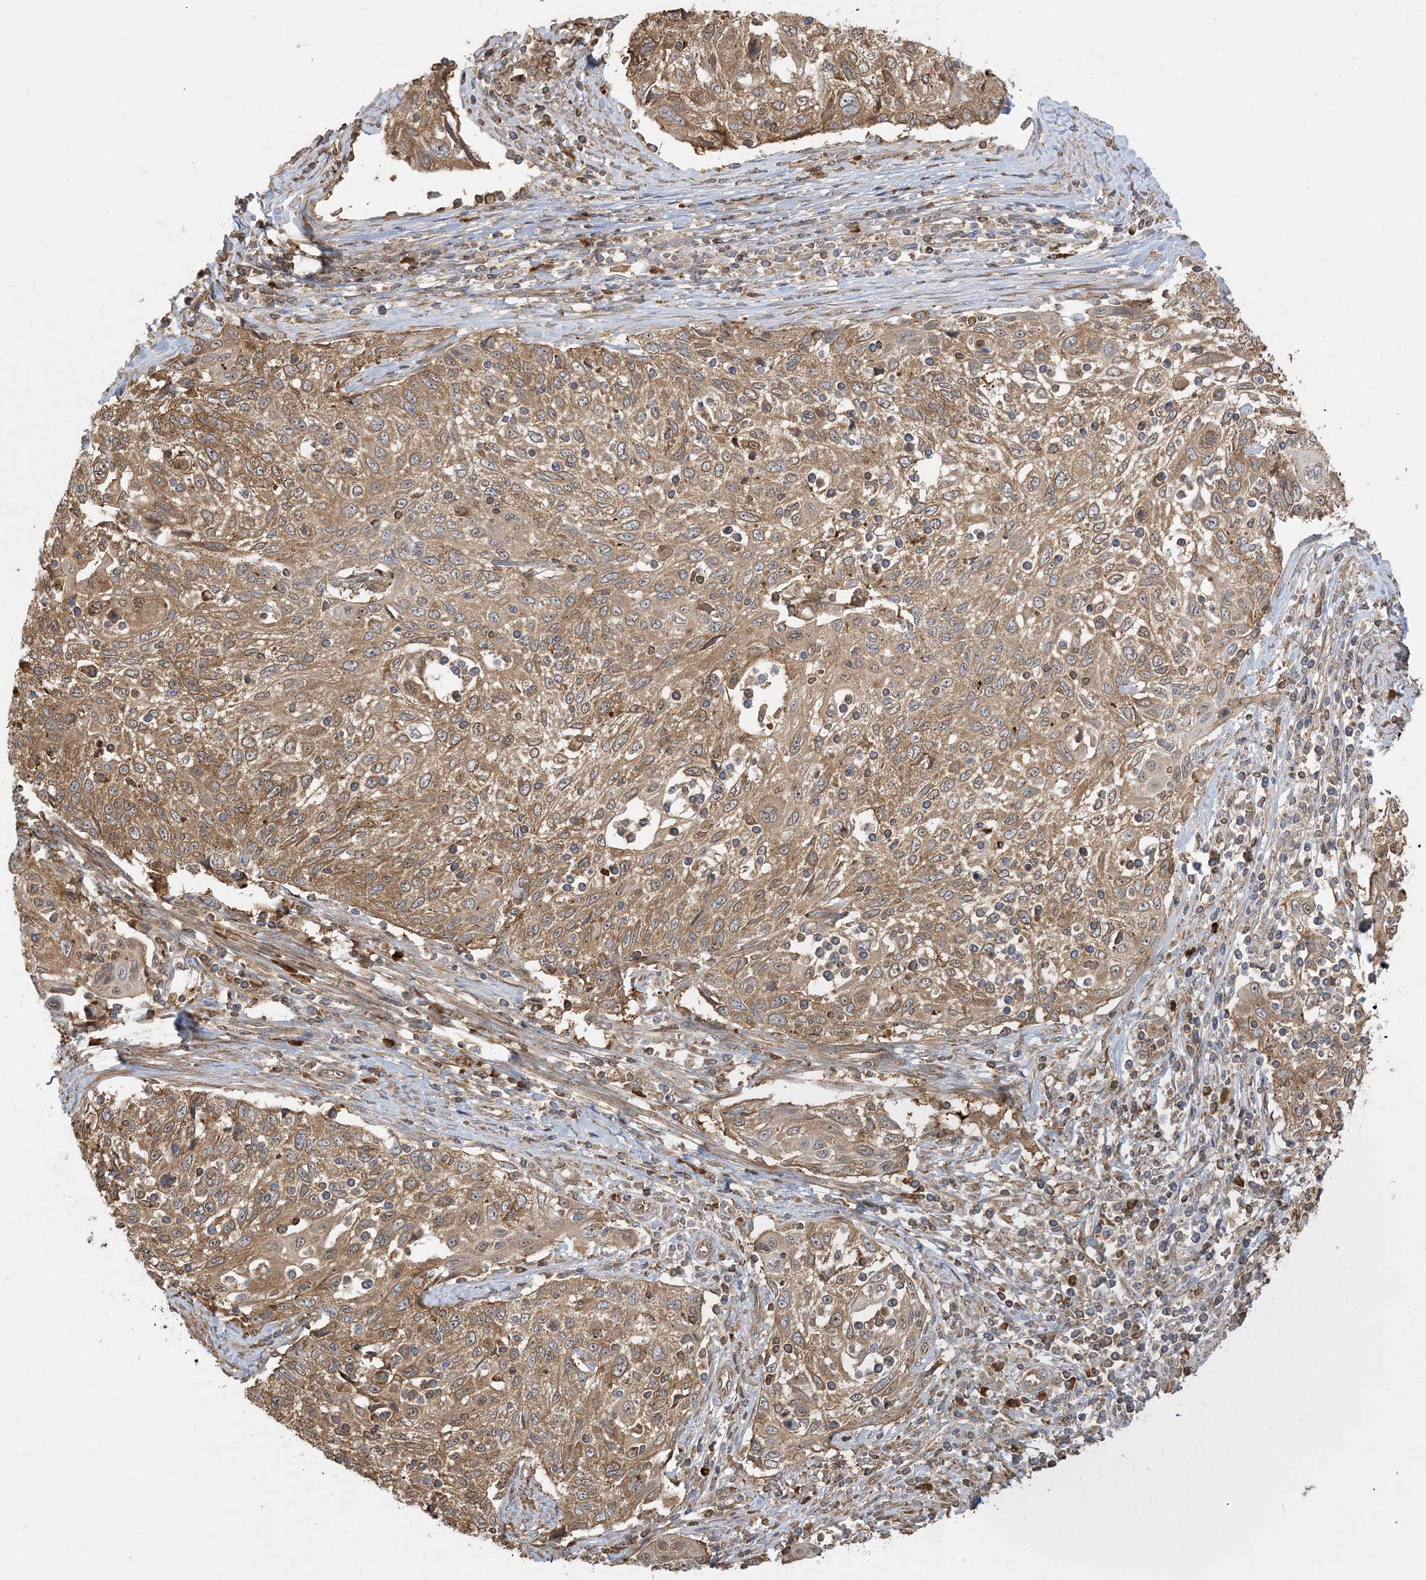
{"staining": {"intensity": "moderate", "quantity": ">75%", "location": "cytoplasmic/membranous,nuclear"}, "tissue": "cervical cancer", "cell_type": "Tumor cells", "image_type": "cancer", "snomed": [{"axis": "morphology", "description": "Squamous cell carcinoma, NOS"}, {"axis": "topography", "description": "Cervix"}], "caption": "This histopathology image exhibits IHC staining of cervical squamous cell carcinoma, with medium moderate cytoplasmic/membranous and nuclear positivity in approximately >75% of tumor cells.", "gene": "SRP72", "patient": {"sex": "female", "age": 70}}